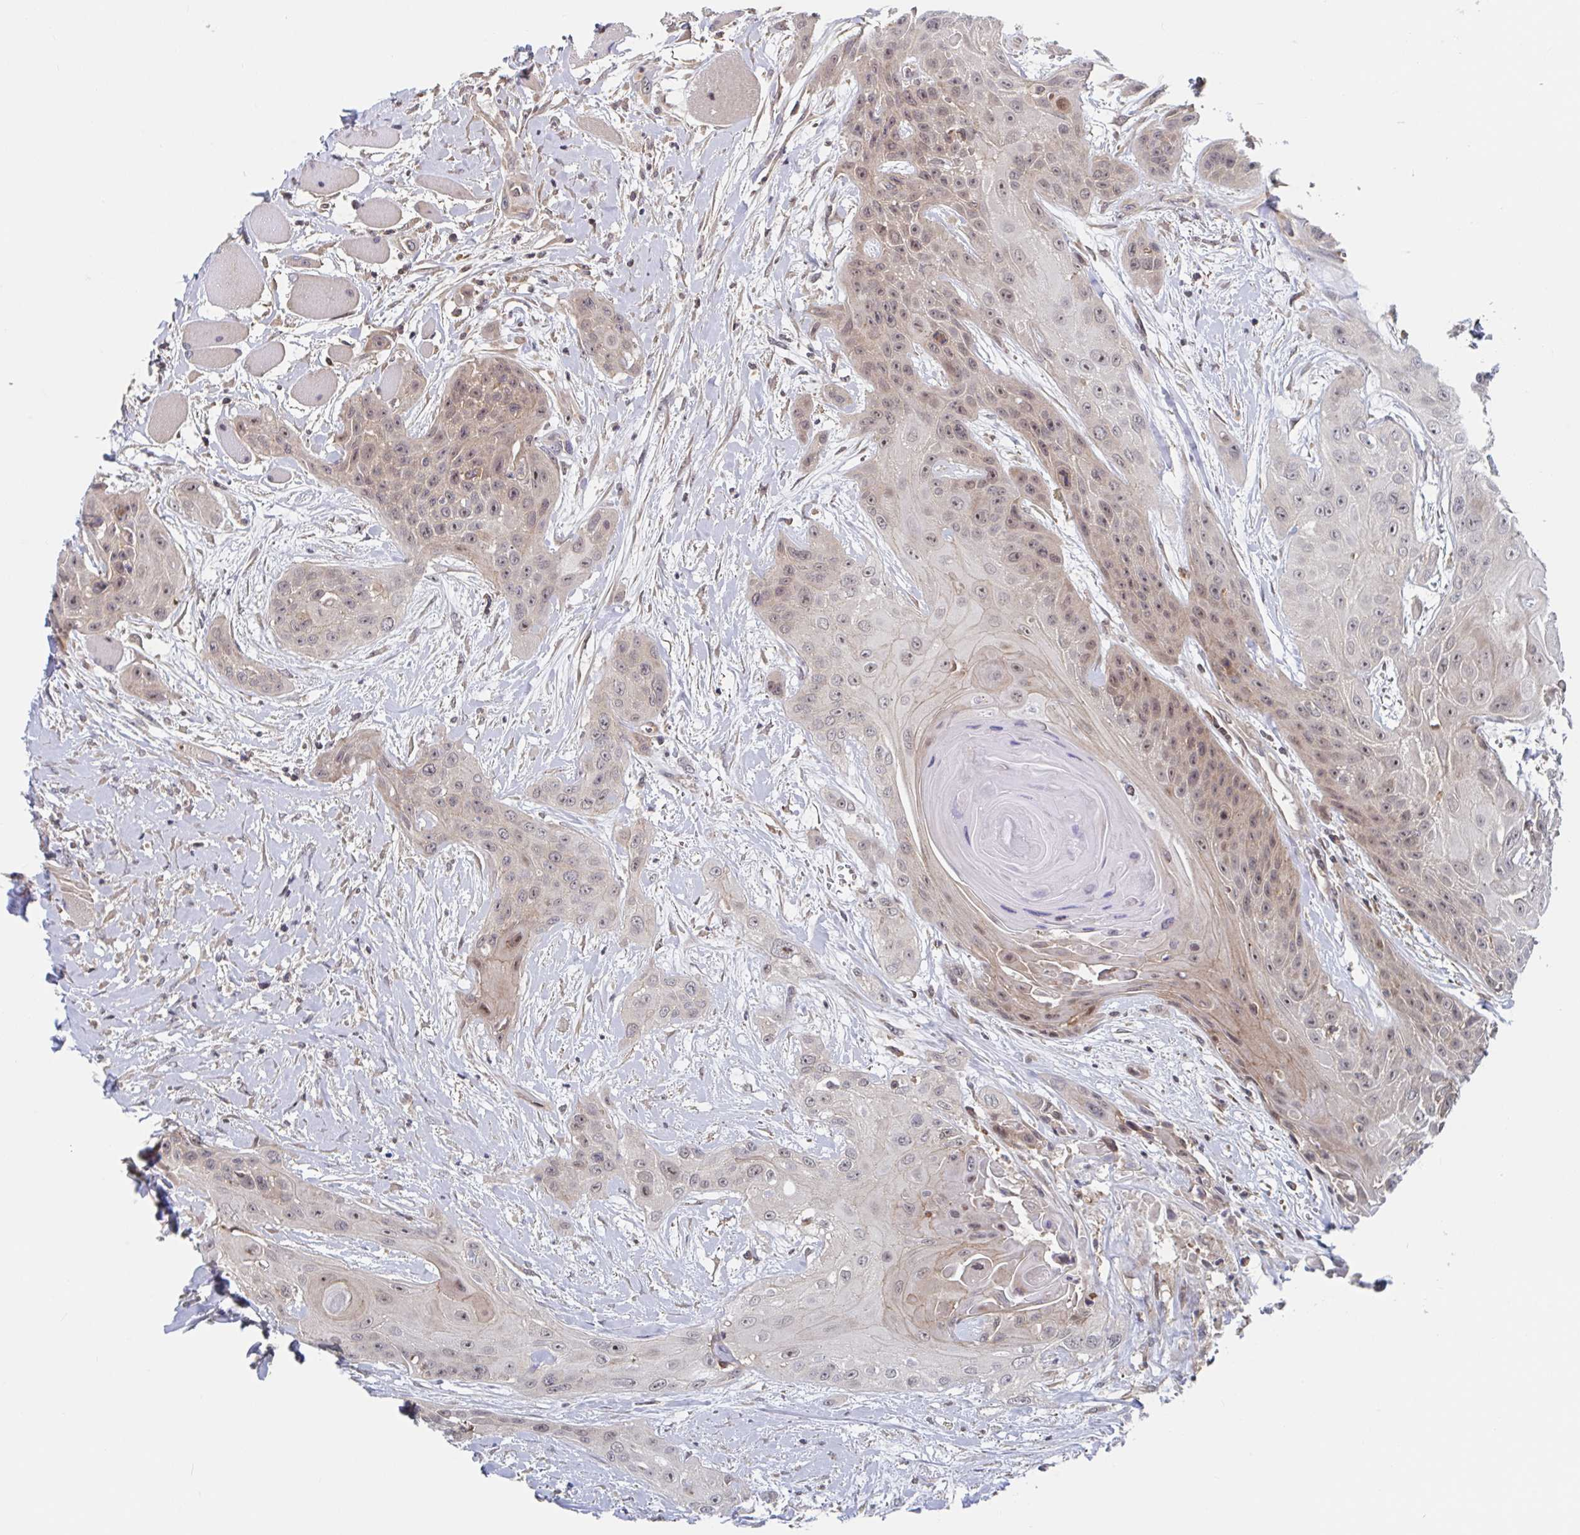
{"staining": {"intensity": "weak", "quantity": "25%-75%", "location": "cytoplasmic/membranous,nuclear"}, "tissue": "head and neck cancer", "cell_type": "Tumor cells", "image_type": "cancer", "snomed": [{"axis": "morphology", "description": "Squamous cell carcinoma, NOS"}, {"axis": "topography", "description": "Head-Neck"}], "caption": "Immunohistochemical staining of head and neck squamous cell carcinoma displays weak cytoplasmic/membranous and nuclear protein expression in about 25%-75% of tumor cells.", "gene": "DHRS12", "patient": {"sex": "female", "age": 73}}